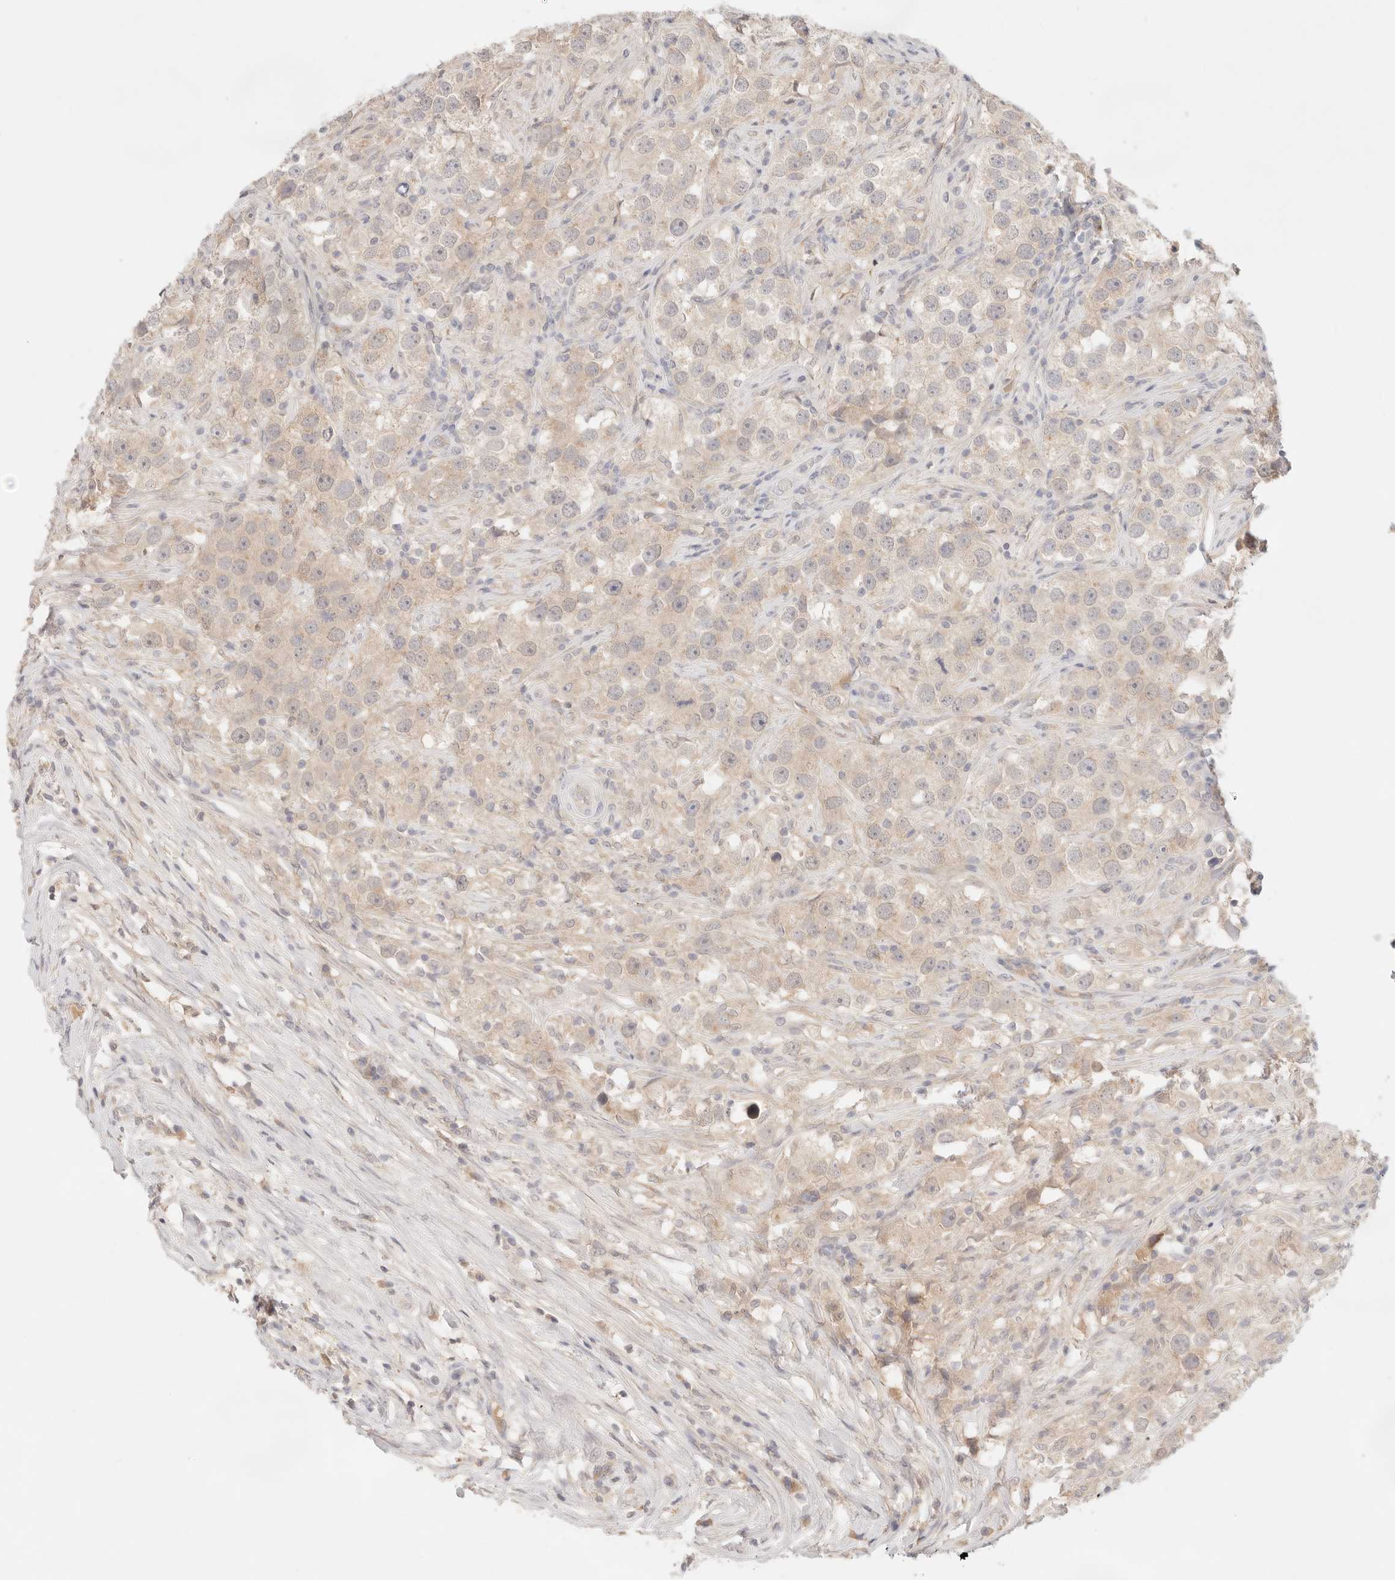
{"staining": {"intensity": "weak", "quantity": ">75%", "location": "cytoplasmic/membranous"}, "tissue": "testis cancer", "cell_type": "Tumor cells", "image_type": "cancer", "snomed": [{"axis": "morphology", "description": "Seminoma, NOS"}, {"axis": "topography", "description": "Testis"}], "caption": "Testis cancer (seminoma) was stained to show a protein in brown. There is low levels of weak cytoplasmic/membranous positivity in approximately >75% of tumor cells.", "gene": "SPHK1", "patient": {"sex": "male", "age": 49}}